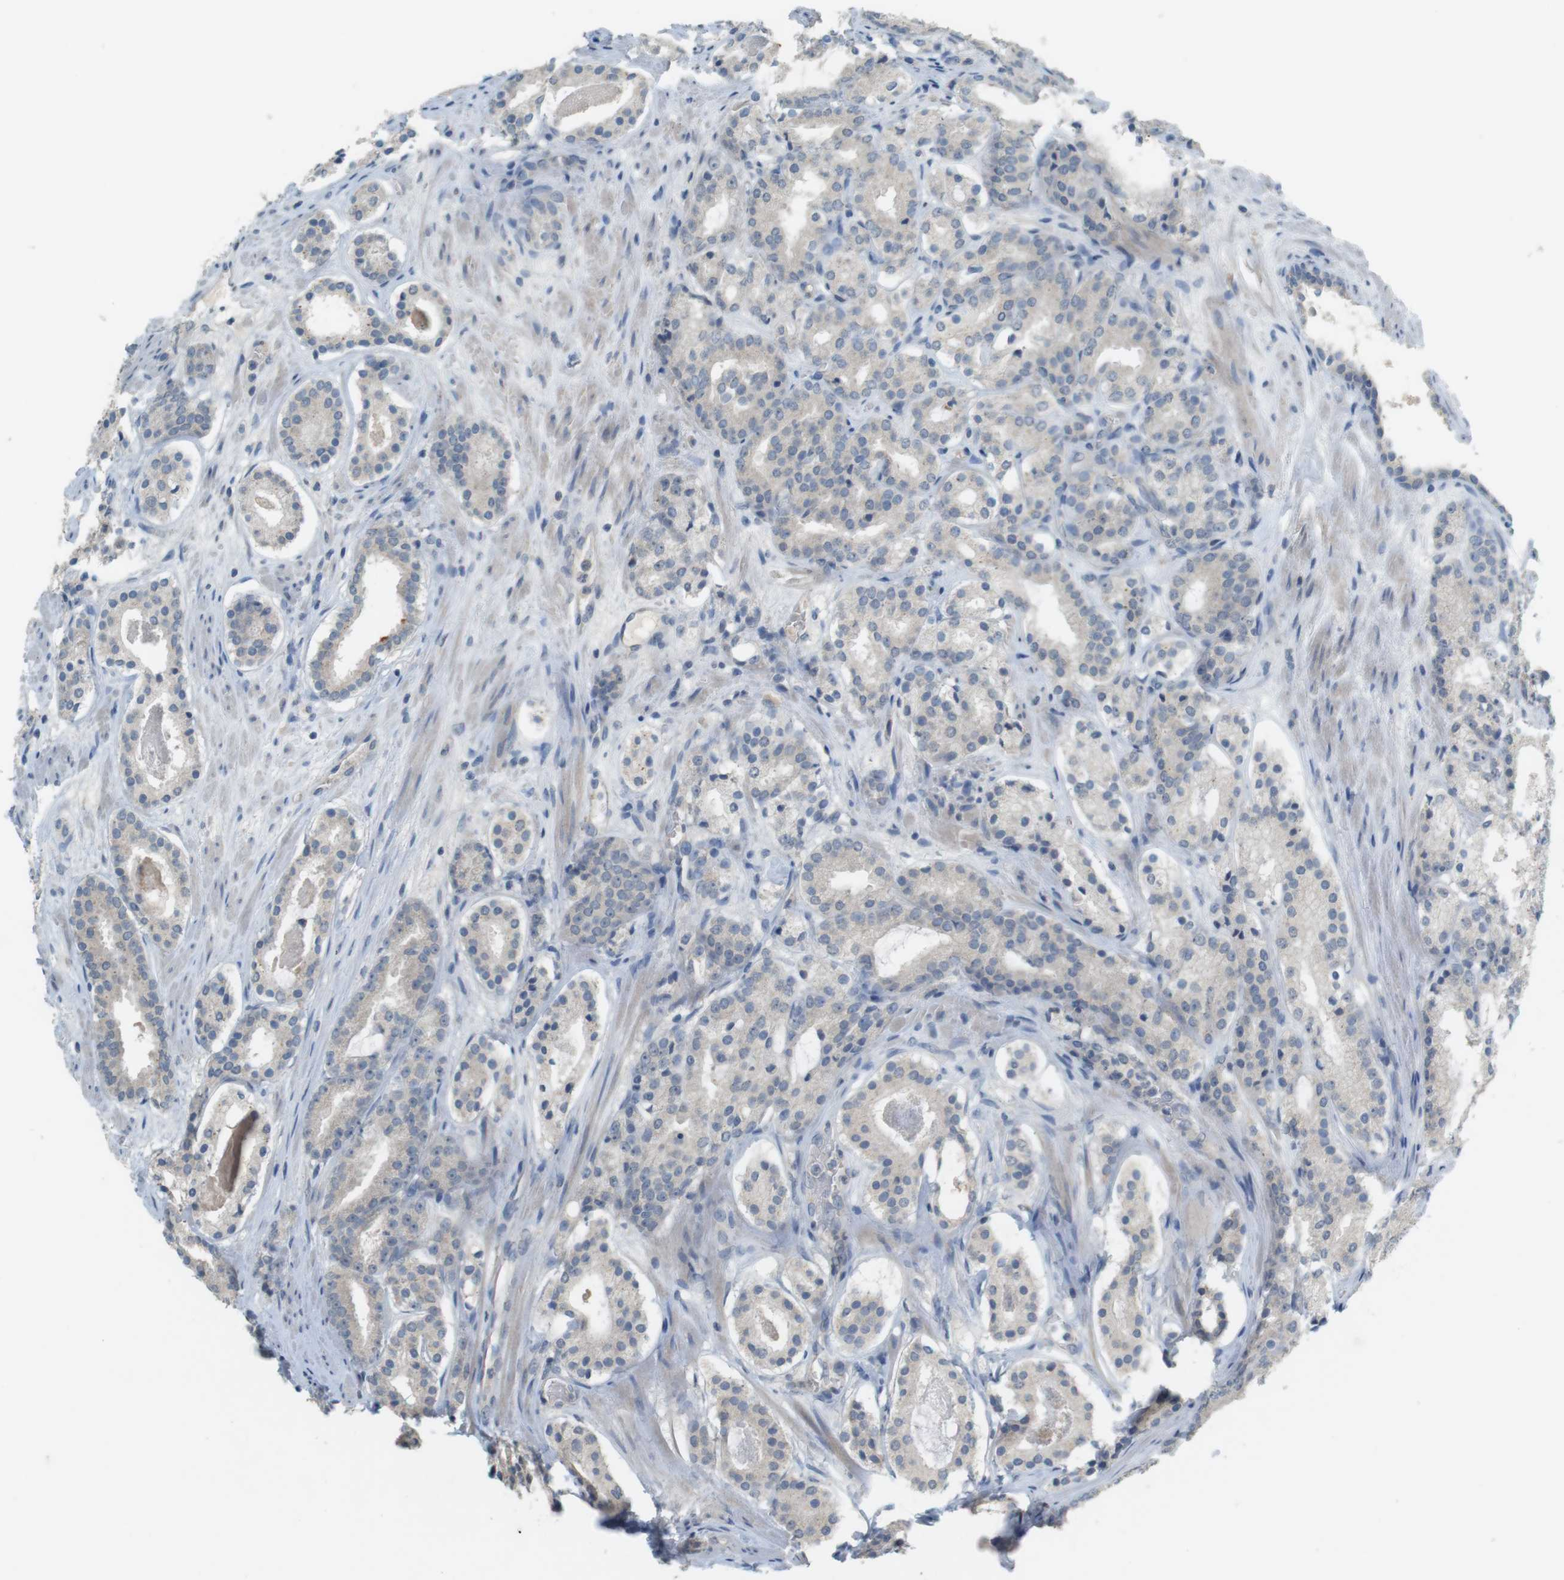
{"staining": {"intensity": "weak", "quantity": "<25%", "location": "cytoplasmic/membranous"}, "tissue": "prostate cancer", "cell_type": "Tumor cells", "image_type": "cancer", "snomed": [{"axis": "morphology", "description": "Adenocarcinoma, Low grade"}, {"axis": "topography", "description": "Prostate"}], "caption": "Prostate low-grade adenocarcinoma was stained to show a protein in brown. There is no significant expression in tumor cells.", "gene": "MUC5B", "patient": {"sex": "male", "age": 69}}